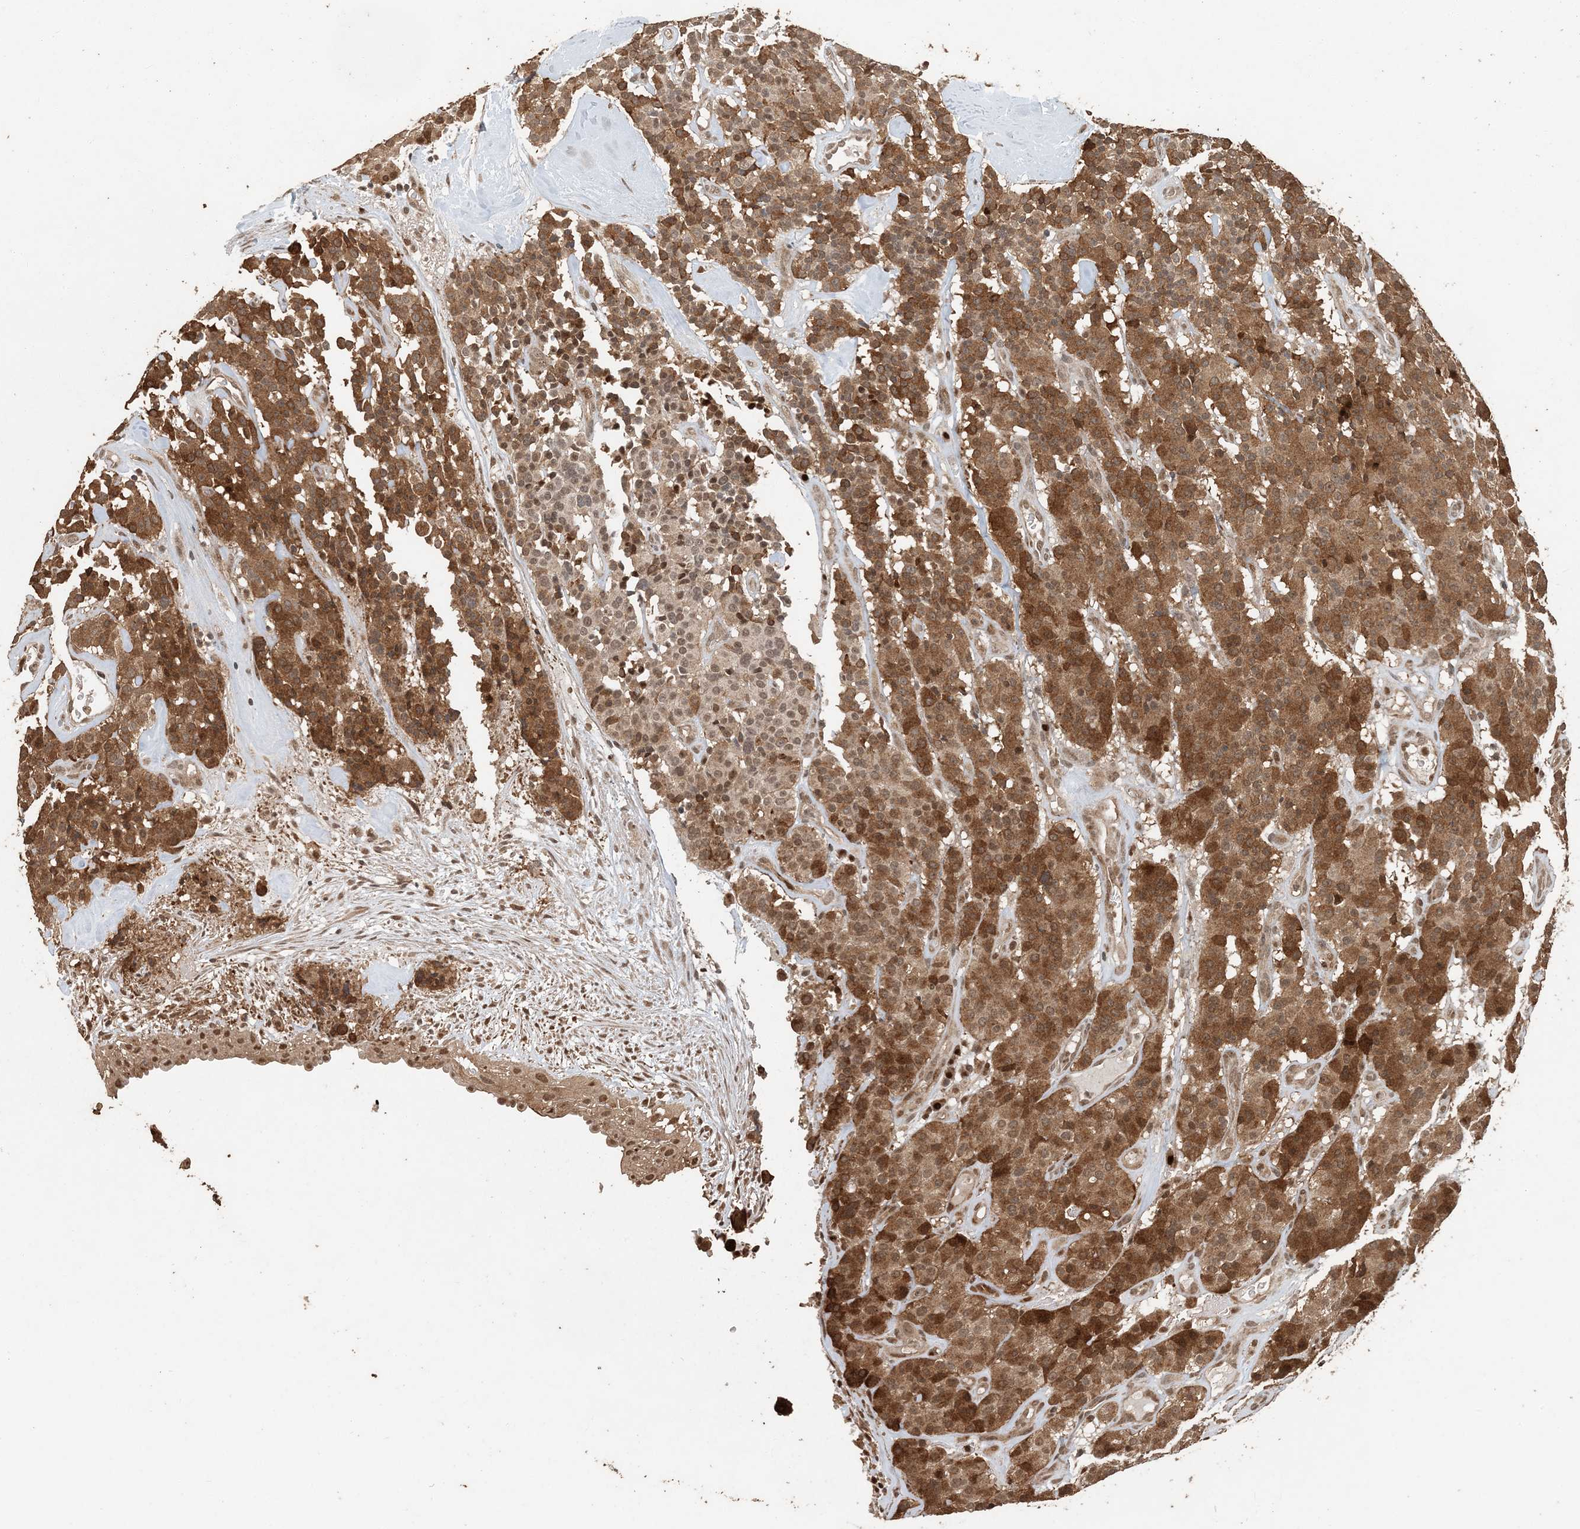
{"staining": {"intensity": "moderate", "quantity": ">75%", "location": "cytoplasmic/membranous"}, "tissue": "carcinoid", "cell_type": "Tumor cells", "image_type": "cancer", "snomed": [{"axis": "morphology", "description": "Carcinoid, malignant, NOS"}, {"axis": "topography", "description": "Lung"}], "caption": "Carcinoid stained for a protein (brown) displays moderate cytoplasmic/membranous positive expression in about >75% of tumor cells.", "gene": "ATP13A2", "patient": {"sex": "male", "age": 30}}